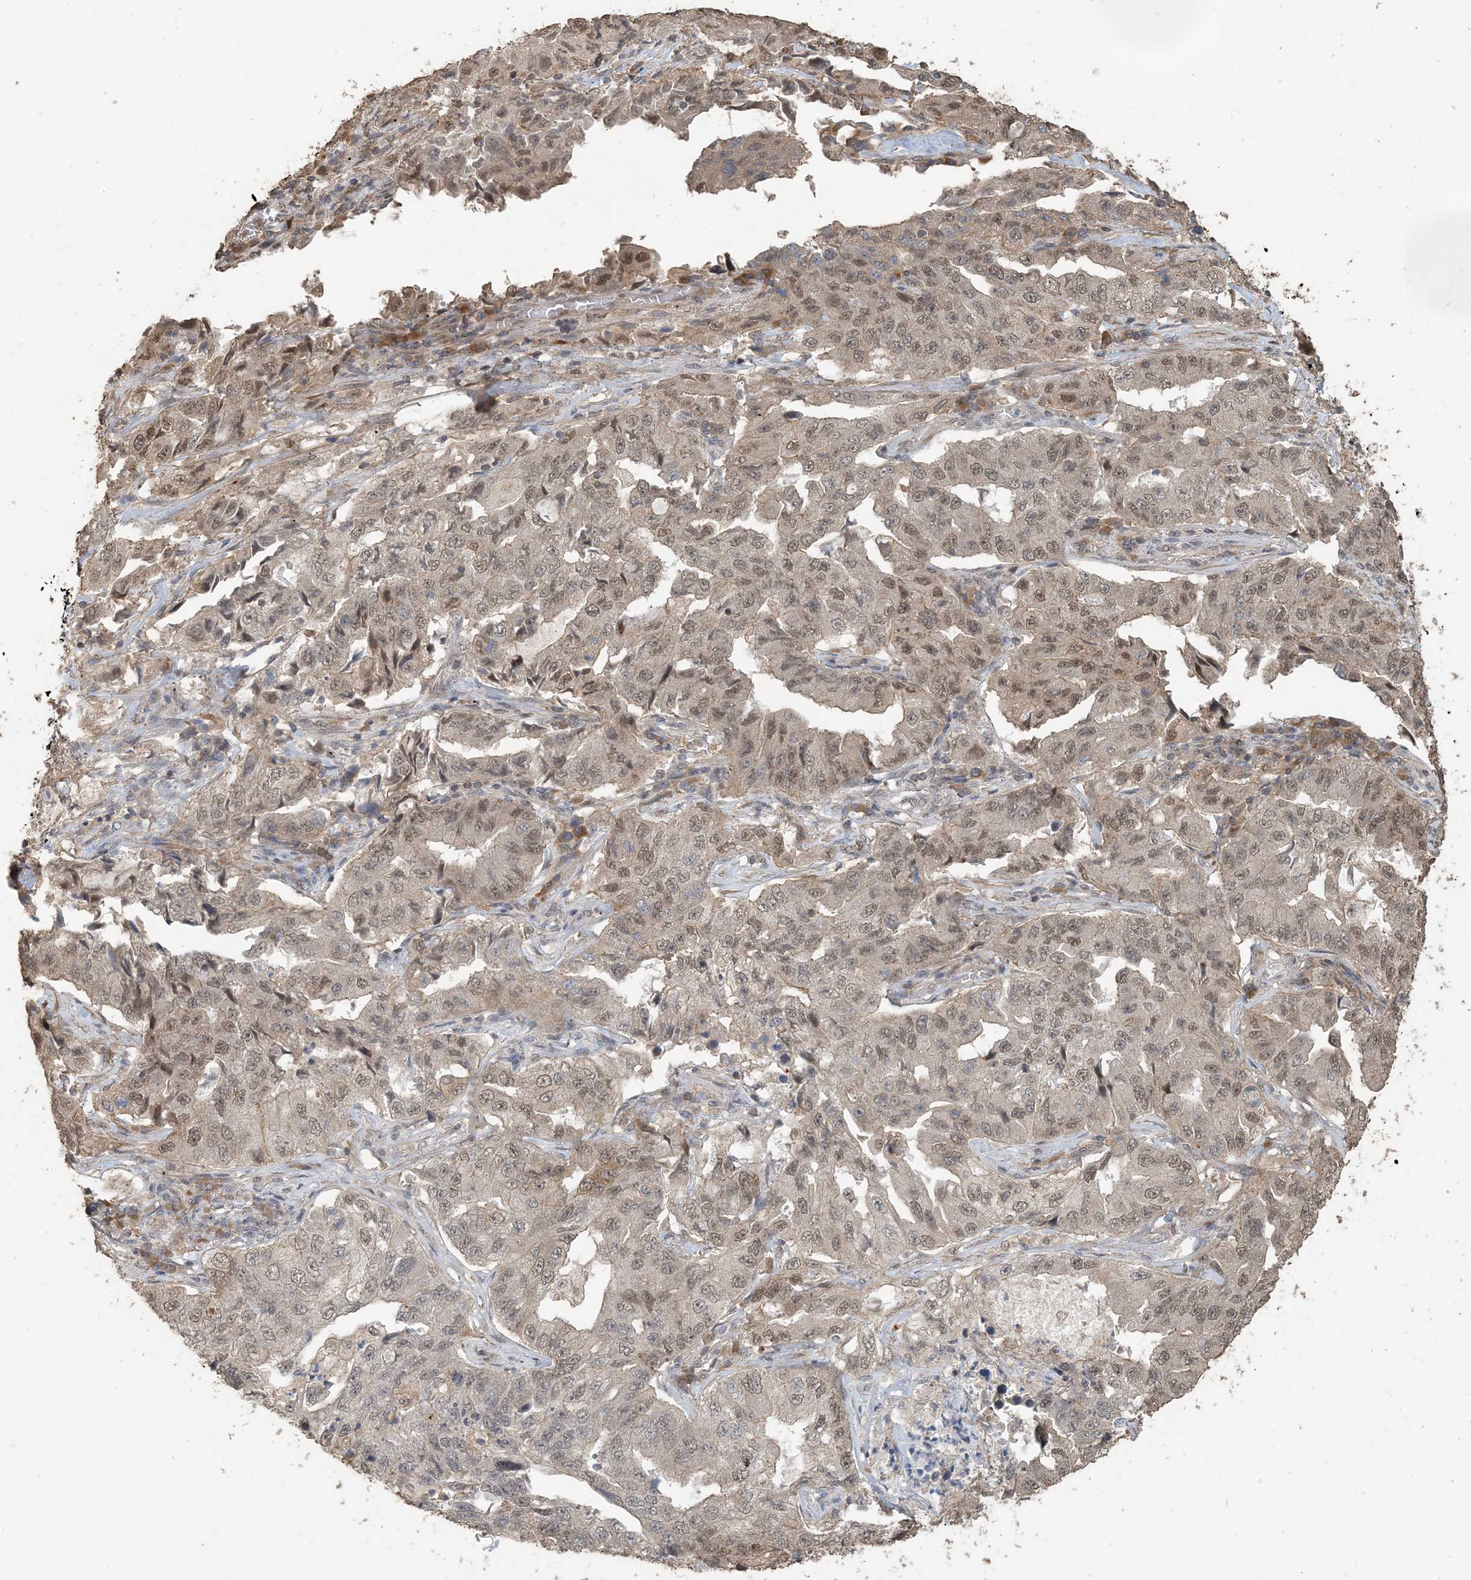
{"staining": {"intensity": "weak", "quantity": ">75%", "location": "nuclear"}, "tissue": "lung cancer", "cell_type": "Tumor cells", "image_type": "cancer", "snomed": [{"axis": "morphology", "description": "Adenocarcinoma, NOS"}, {"axis": "topography", "description": "Lung"}], "caption": "Weak nuclear positivity for a protein is appreciated in about >75% of tumor cells of lung cancer using IHC.", "gene": "ZC3H12A", "patient": {"sex": "female", "age": 51}}